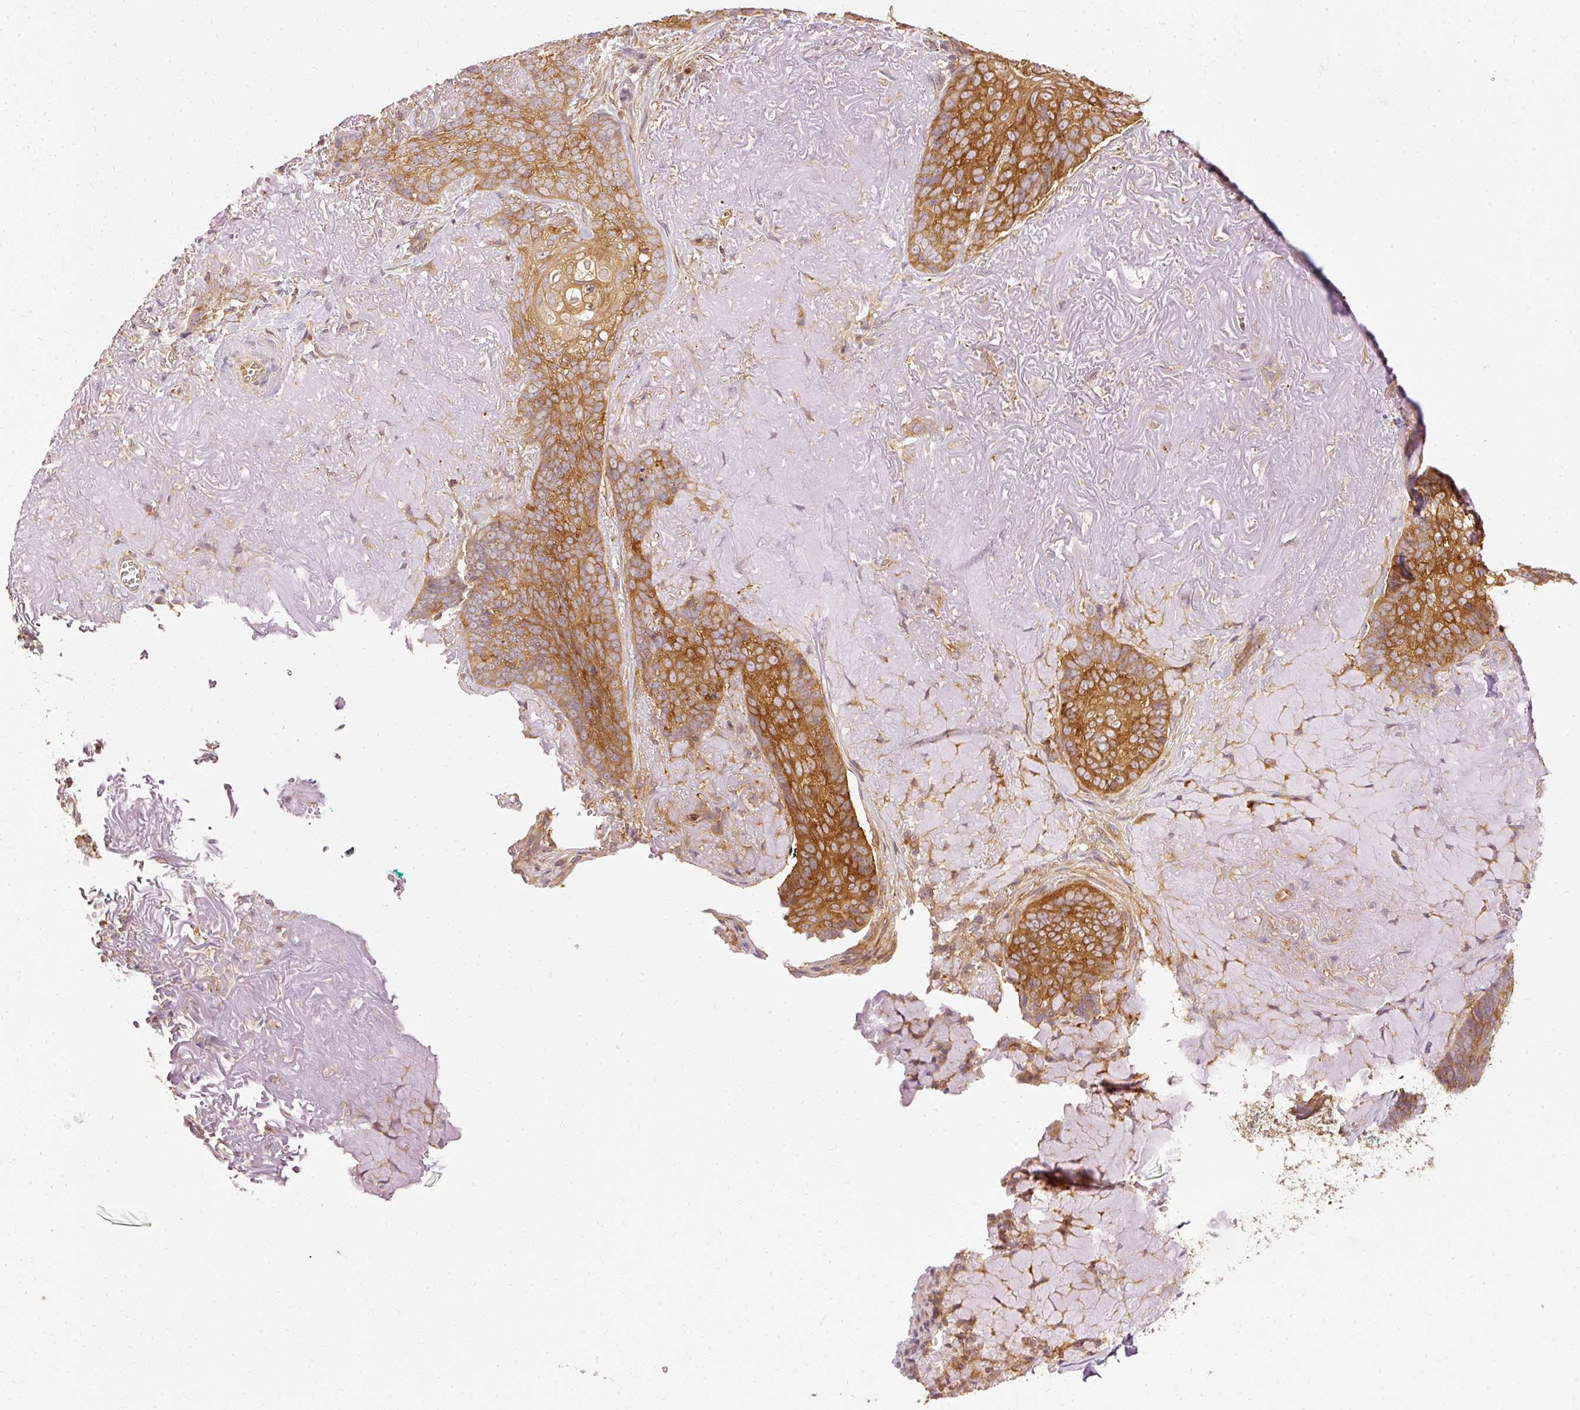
{"staining": {"intensity": "strong", "quantity": ">75%", "location": "cytoplasmic/membranous"}, "tissue": "skin cancer", "cell_type": "Tumor cells", "image_type": "cancer", "snomed": [{"axis": "morphology", "description": "Basal cell carcinoma"}, {"axis": "topography", "description": "Skin"}, {"axis": "topography", "description": "Skin of face"}], "caption": "This photomicrograph reveals immunohistochemistry staining of skin cancer (basal cell carcinoma), with high strong cytoplasmic/membranous positivity in approximately >75% of tumor cells.", "gene": "ARMH3", "patient": {"sex": "female", "age": 95}}